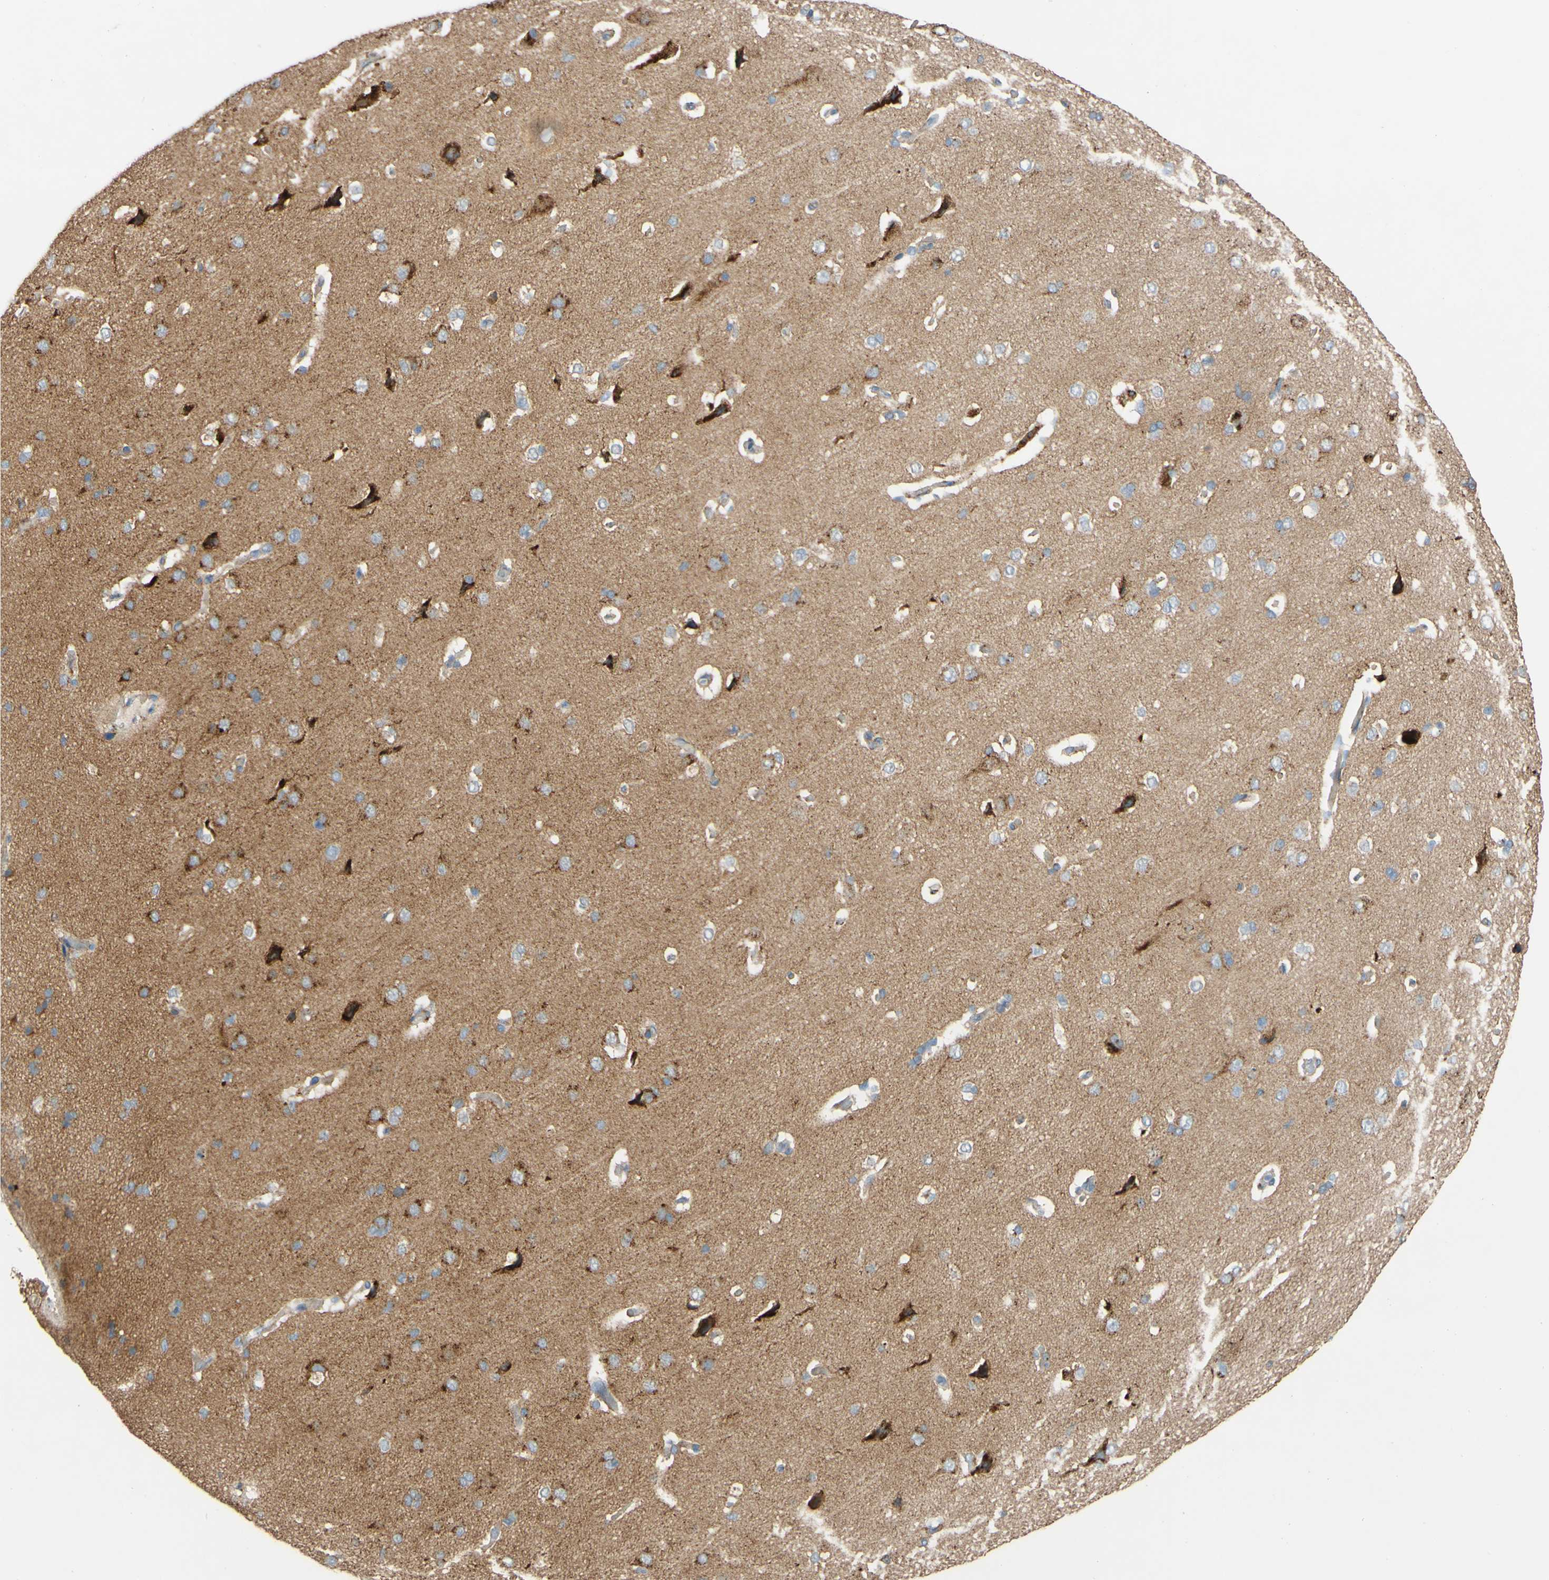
{"staining": {"intensity": "moderate", "quantity": "25%-75%", "location": "cytoplasmic/membranous"}, "tissue": "cerebral cortex", "cell_type": "Endothelial cells", "image_type": "normal", "snomed": [{"axis": "morphology", "description": "Normal tissue, NOS"}, {"axis": "topography", "description": "Cerebral cortex"}], "caption": "Cerebral cortex stained with DAB (3,3'-diaminobenzidine) immunohistochemistry (IHC) demonstrates medium levels of moderate cytoplasmic/membranous staining in approximately 25%-75% of endothelial cells.", "gene": "DKK3", "patient": {"sex": "male", "age": 62}}